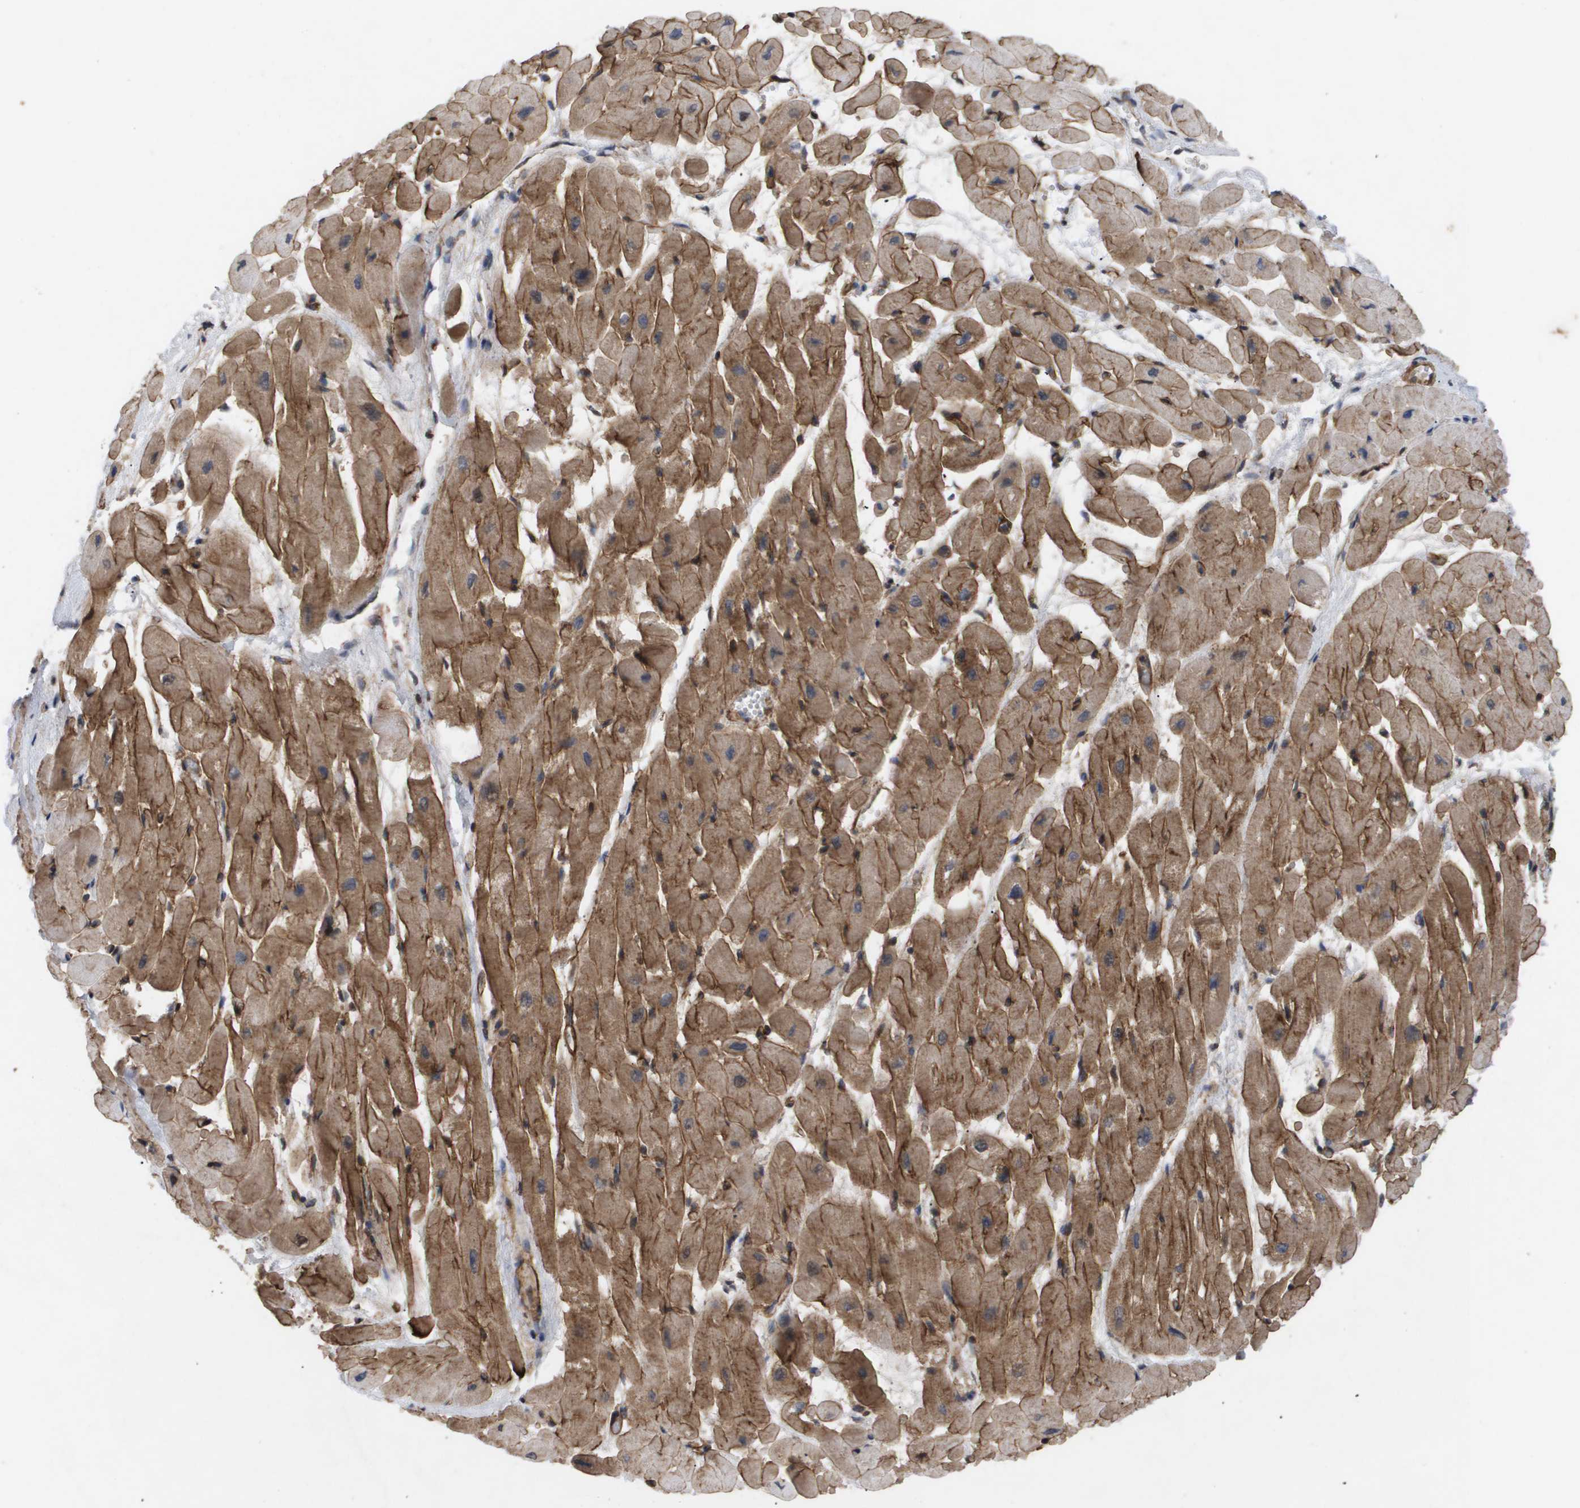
{"staining": {"intensity": "moderate", "quantity": ">75%", "location": "cytoplasmic/membranous"}, "tissue": "heart muscle", "cell_type": "Cardiomyocytes", "image_type": "normal", "snomed": [{"axis": "morphology", "description": "Normal tissue, NOS"}, {"axis": "topography", "description": "Heart"}], "caption": "IHC staining of normal heart muscle, which exhibits medium levels of moderate cytoplasmic/membranous staining in approximately >75% of cardiomyocytes indicating moderate cytoplasmic/membranous protein positivity. The staining was performed using DAB (brown) for protein detection and nuclei were counterstained in hematoxylin (blue).", "gene": "TNS1", "patient": {"sex": "male", "age": 45}}